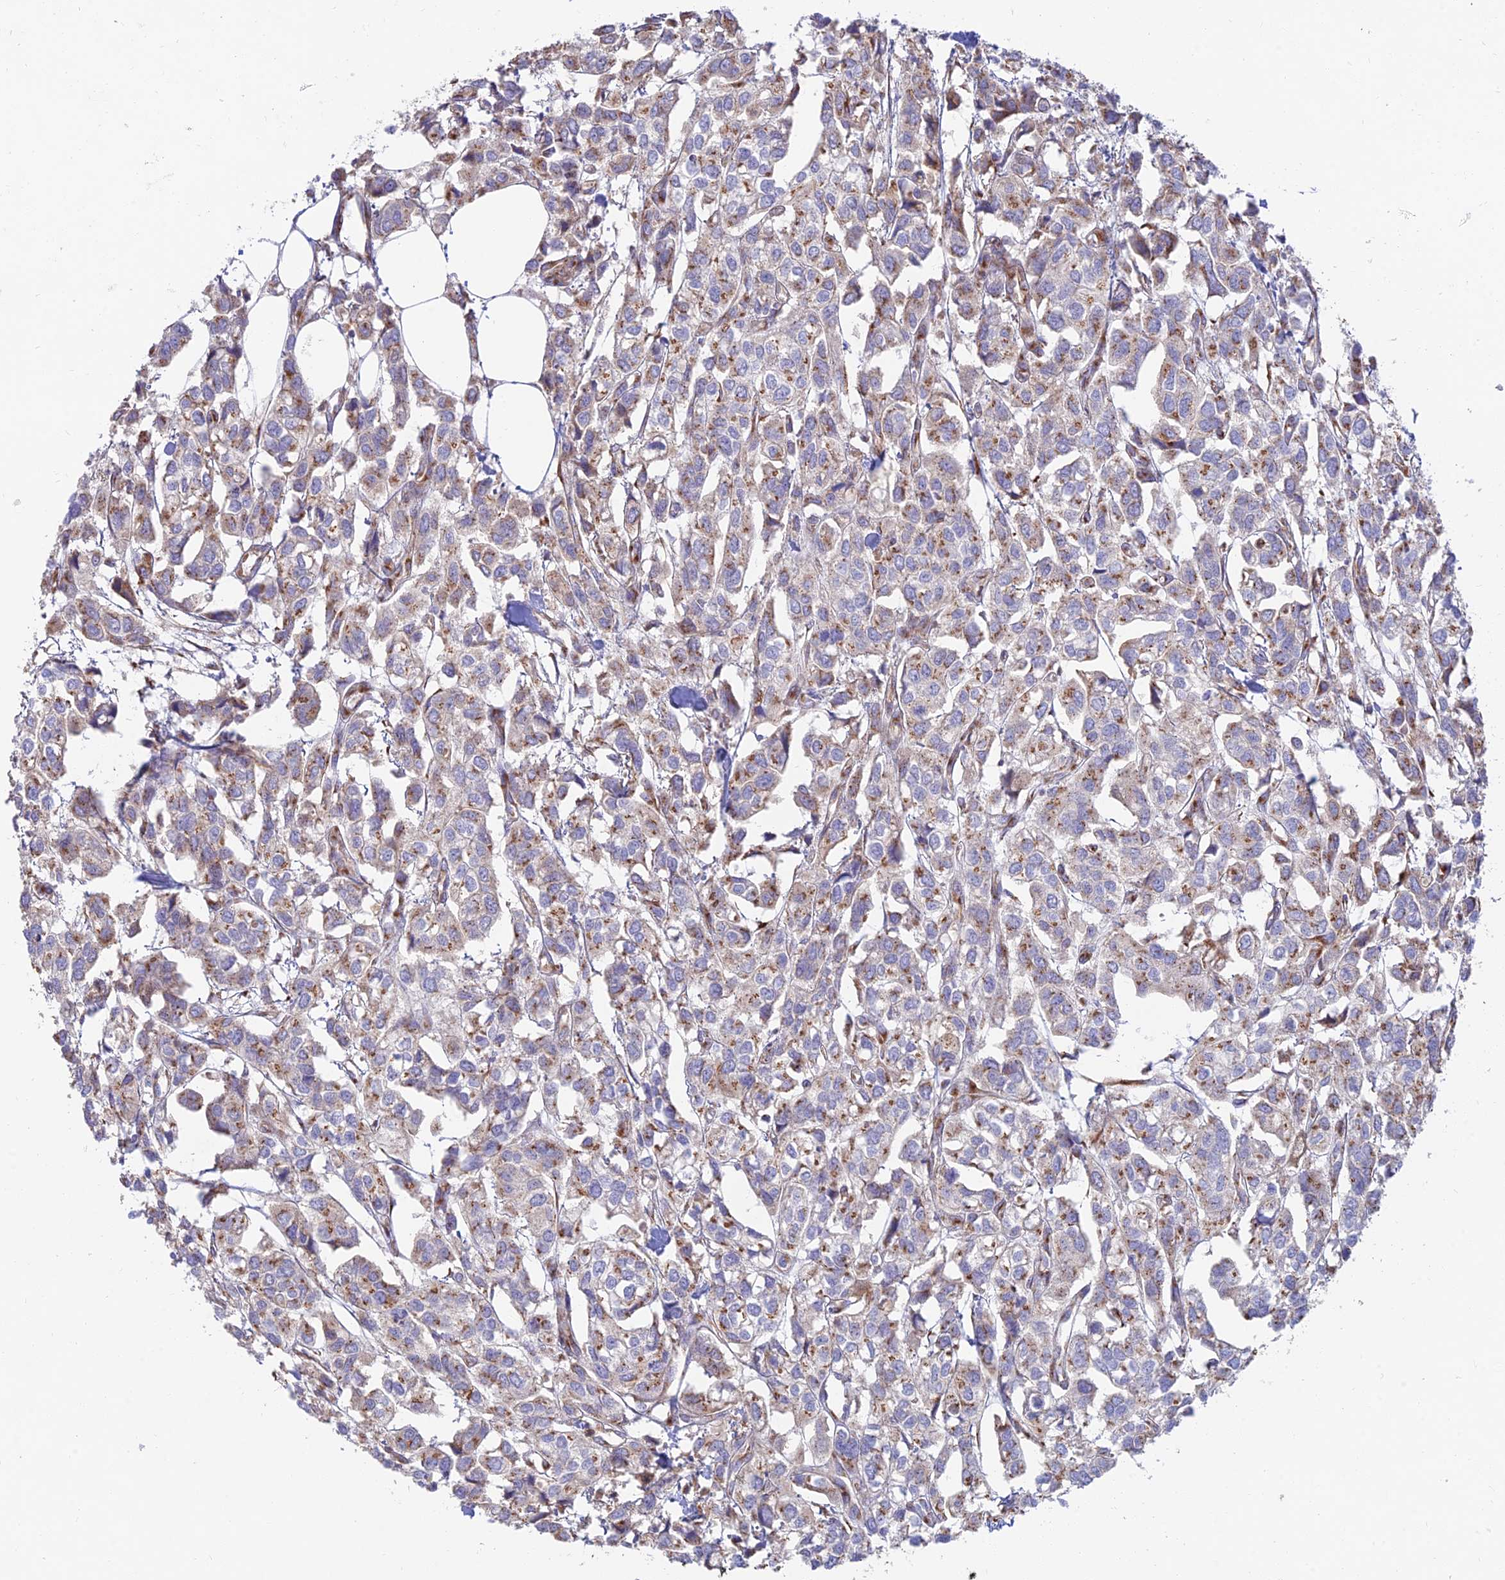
{"staining": {"intensity": "moderate", "quantity": ">75%", "location": "cytoplasmic/membranous"}, "tissue": "urothelial cancer", "cell_type": "Tumor cells", "image_type": "cancer", "snomed": [{"axis": "morphology", "description": "Urothelial carcinoma, High grade"}, {"axis": "topography", "description": "Urinary bladder"}], "caption": "Immunohistochemical staining of urothelial cancer shows medium levels of moderate cytoplasmic/membranous positivity in about >75% of tumor cells. The staining was performed using DAB (3,3'-diaminobenzidine) to visualize the protein expression in brown, while the nuclei were stained in blue with hematoxylin (Magnification: 20x).", "gene": "GOLGA3", "patient": {"sex": "male", "age": 67}}